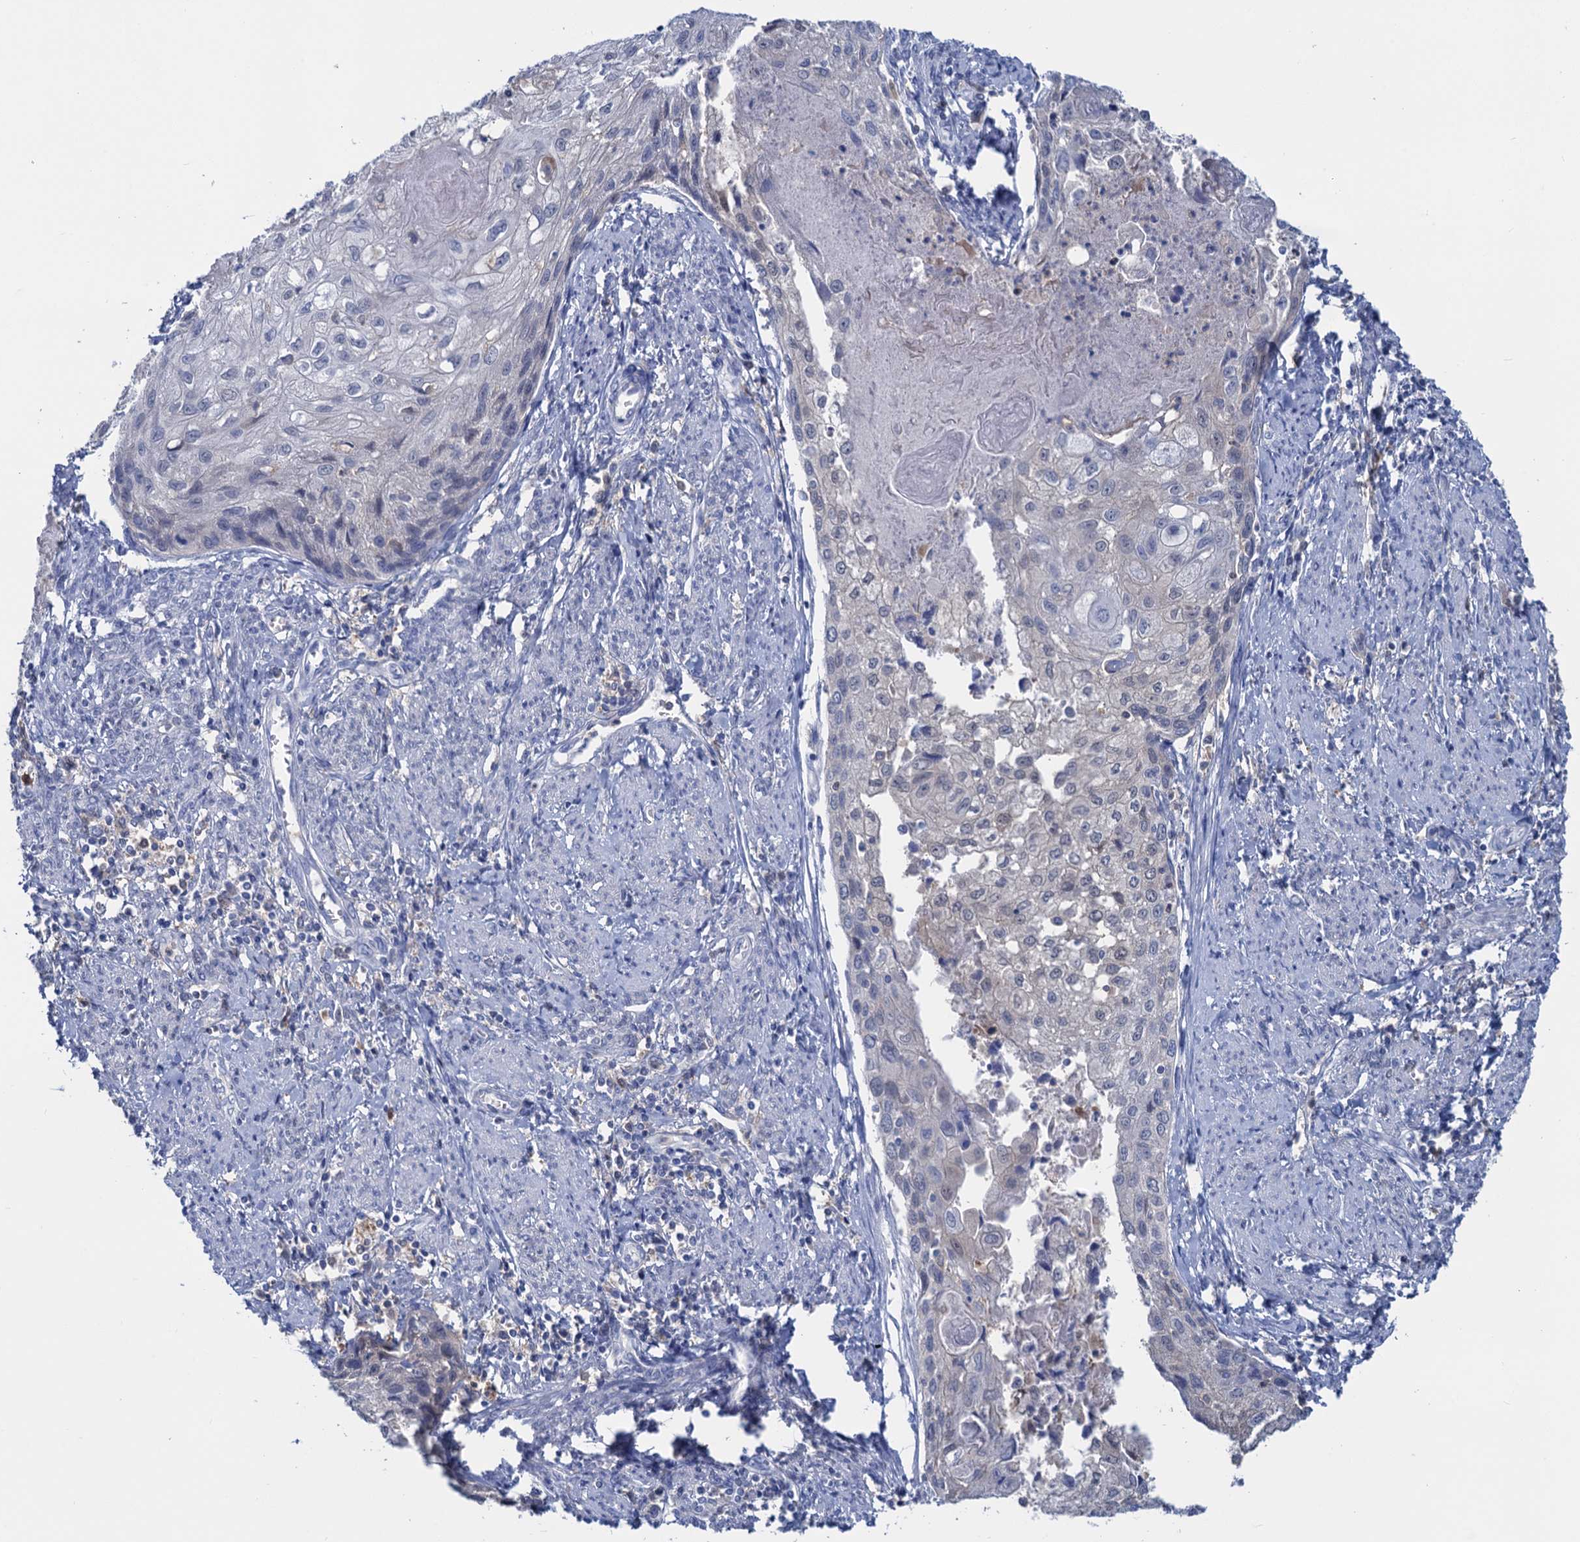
{"staining": {"intensity": "negative", "quantity": "none", "location": "none"}, "tissue": "cervical cancer", "cell_type": "Tumor cells", "image_type": "cancer", "snomed": [{"axis": "morphology", "description": "Squamous cell carcinoma, NOS"}, {"axis": "topography", "description": "Cervix"}], "caption": "Immunohistochemistry (IHC) of cervical cancer (squamous cell carcinoma) exhibits no staining in tumor cells.", "gene": "FAH", "patient": {"sex": "female", "age": 67}}